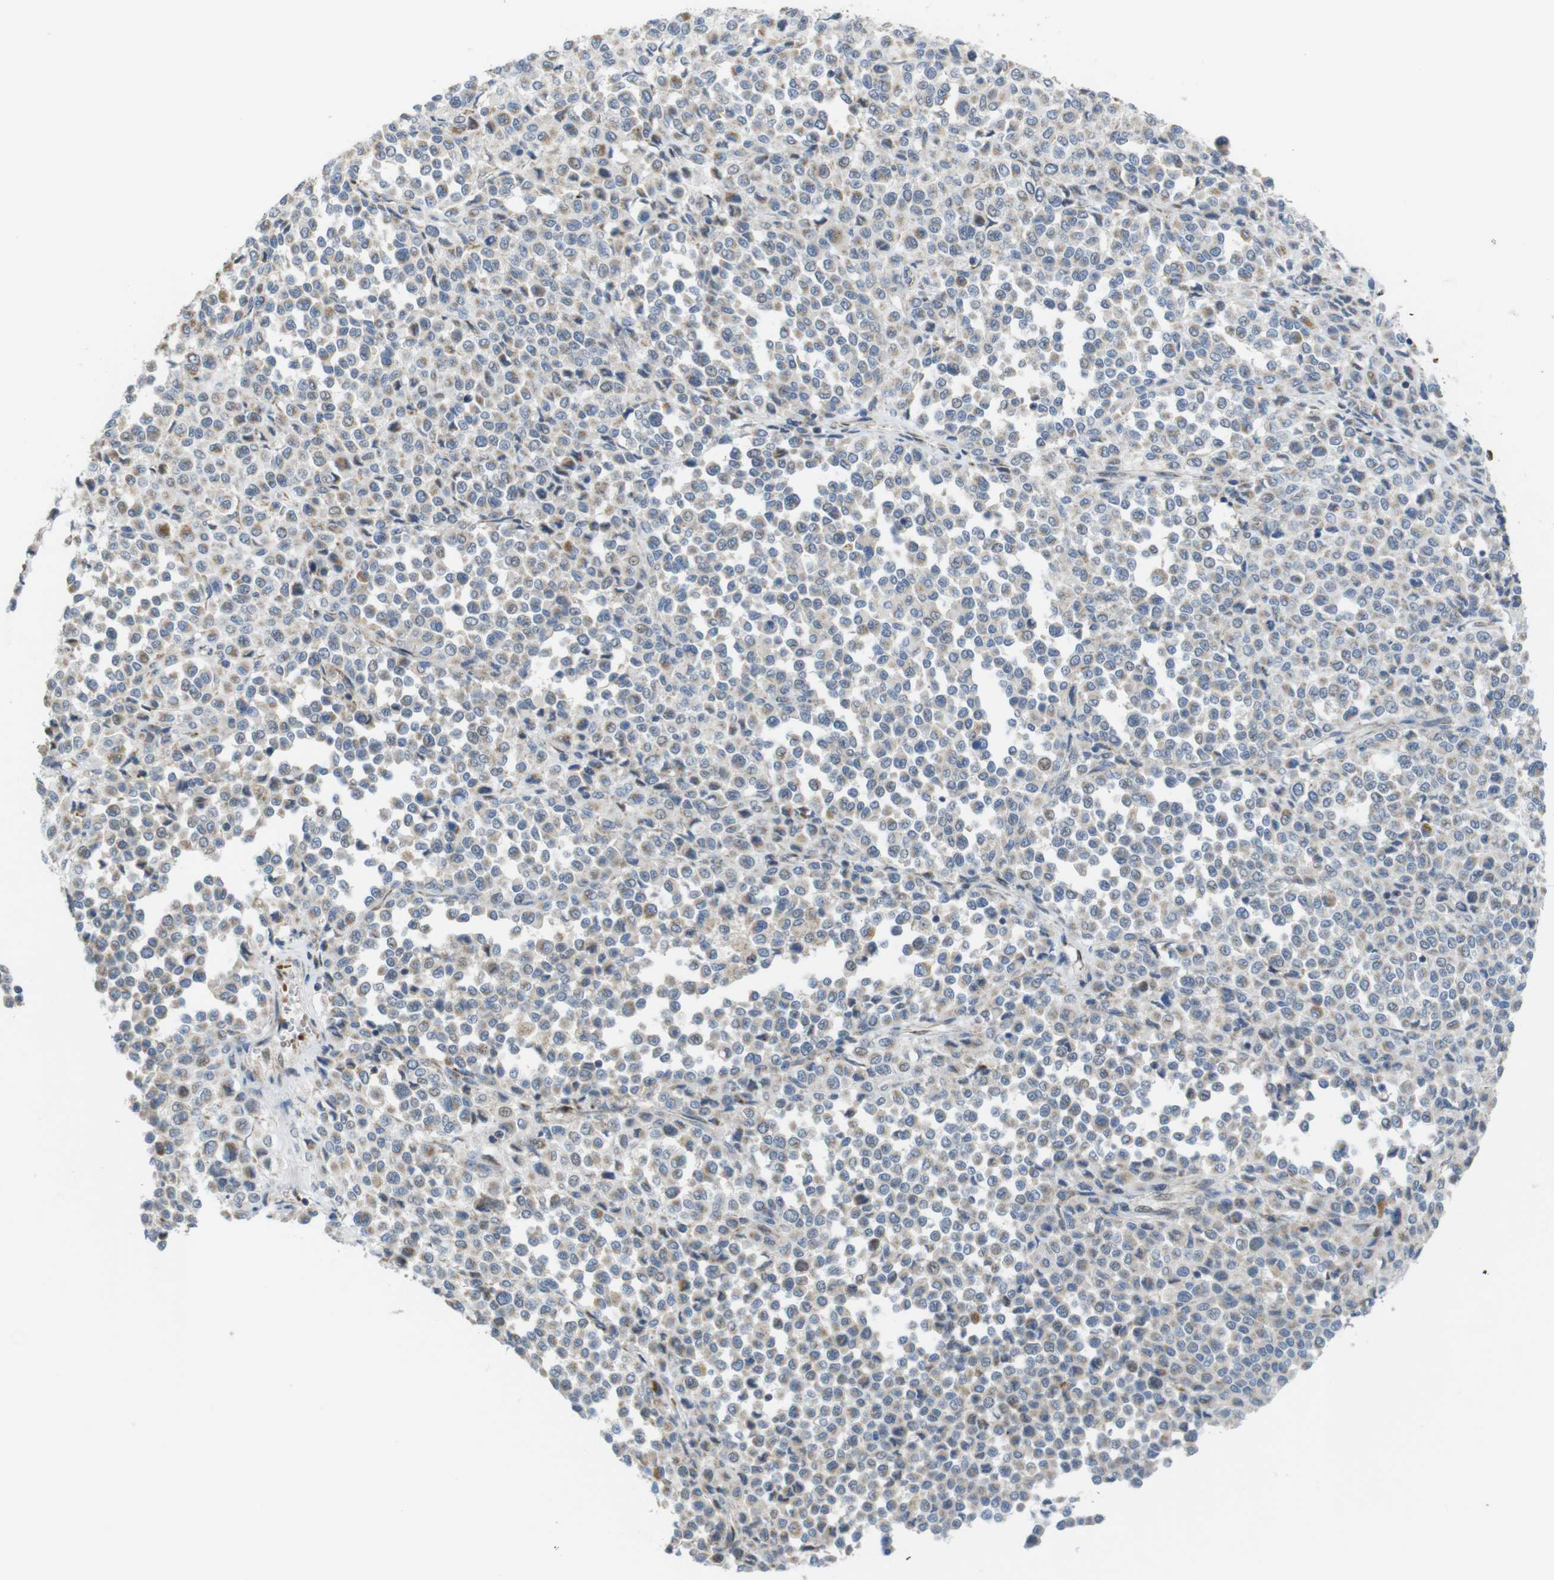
{"staining": {"intensity": "weak", "quantity": "25%-75%", "location": "cytoplasmic/membranous"}, "tissue": "melanoma", "cell_type": "Tumor cells", "image_type": "cancer", "snomed": [{"axis": "morphology", "description": "Malignant melanoma, Metastatic site"}, {"axis": "topography", "description": "Pancreas"}], "caption": "IHC staining of melanoma, which displays low levels of weak cytoplasmic/membranous staining in approximately 25%-75% of tumor cells indicating weak cytoplasmic/membranous protein staining. The staining was performed using DAB (3,3'-diaminobenzidine) (brown) for protein detection and nuclei were counterstained in hematoxylin (blue).", "gene": "MARCHF1", "patient": {"sex": "female", "age": 30}}